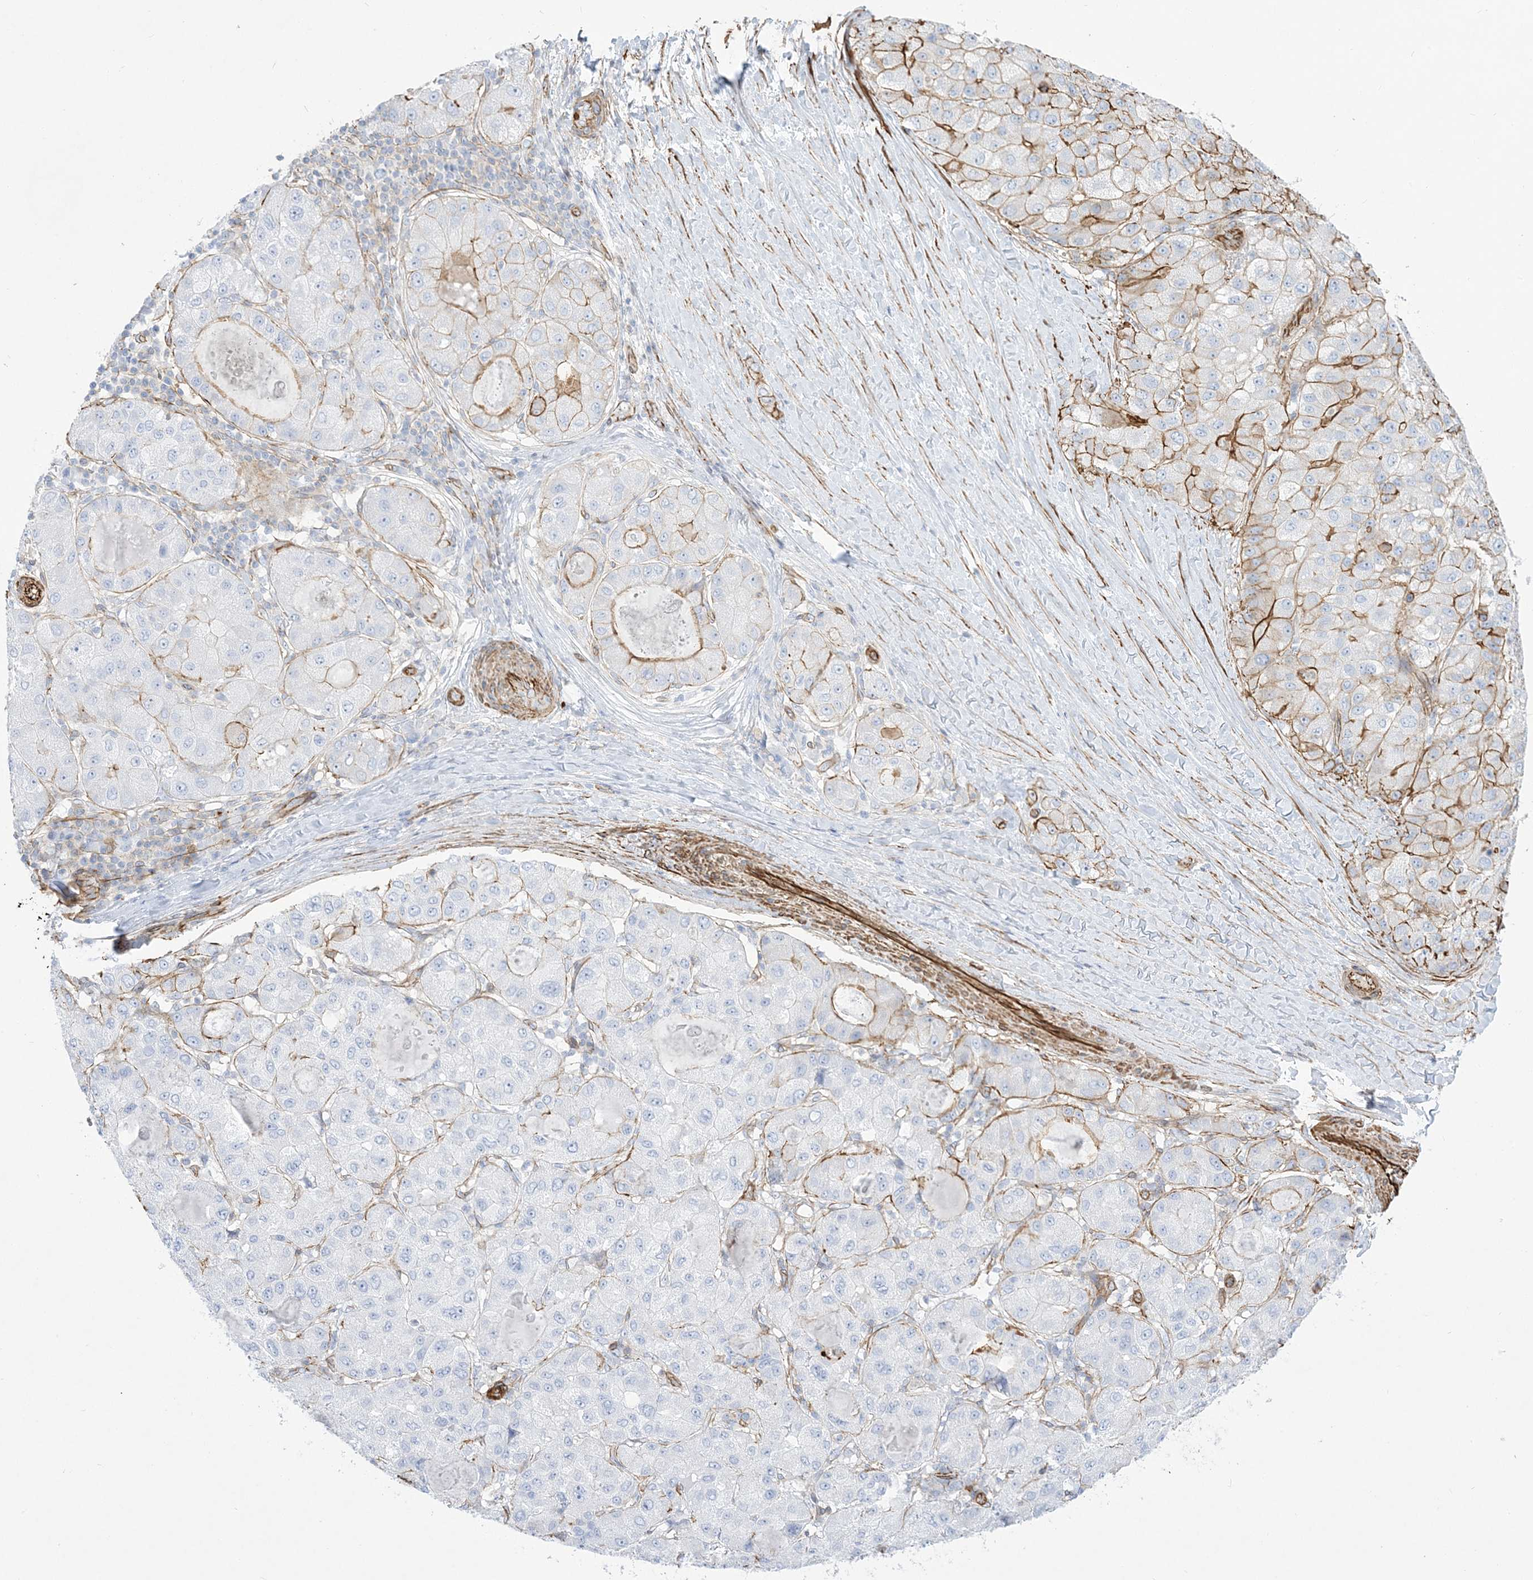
{"staining": {"intensity": "moderate", "quantity": "<25%", "location": "cytoplasmic/membranous"}, "tissue": "liver cancer", "cell_type": "Tumor cells", "image_type": "cancer", "snomed": [{"axis": "morphology", "description": "Carcinoma, Hepatocellular, NOS"}, {"axis": "topography", "description": "Liver"}], "caption": "Hepatocellular carcinoma (liver) stained for a protein (brown) reveals moderate cytoplasmic/membranous positive expression in about <25% of tumor cells.", "gene": "B3GNT7", "patient": {"sex": "male", "age": 80}}